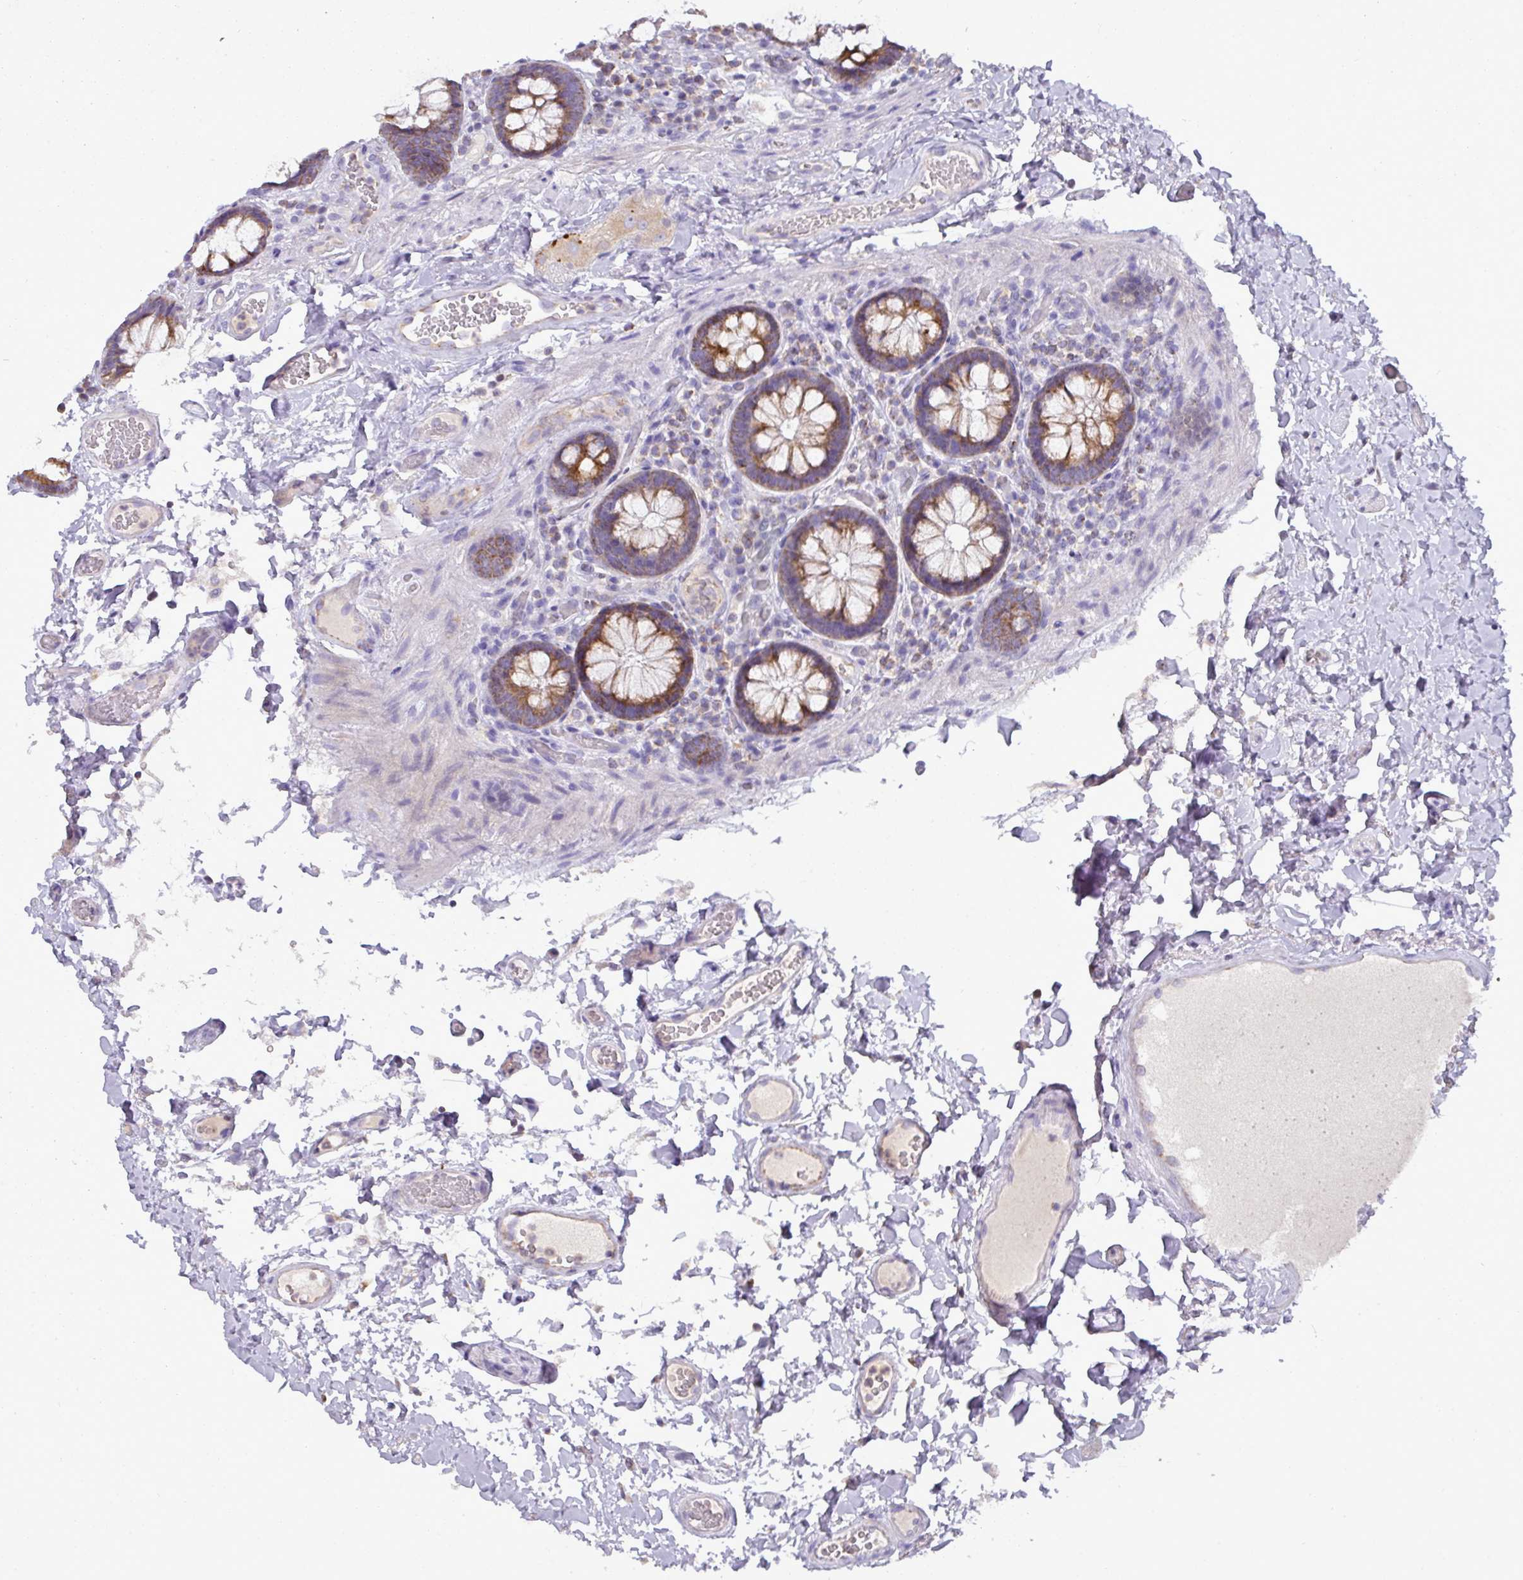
{"staining": {"intensity": "weak", "quantity": "25%-75%", "location": "cytoplasmic/membranous"}, "tissue": "colon", "cell_type": "Endothelial cells", "image_type": "normal", "snomed": [{"axis": "morphology", "description": "Normal tissue, NOS"}, {"axis": "topography", "description": "Colon"}], "caption": "Immunohistochemistry image of normal human colon stained for a protein (brown), which demonstrates low levels of weak cytoplasmic/membranous expression in about 25%-75% of endothelial cells.", "gene": "TRAPPC1", "patient": {"sex": "male", "age": 84}}